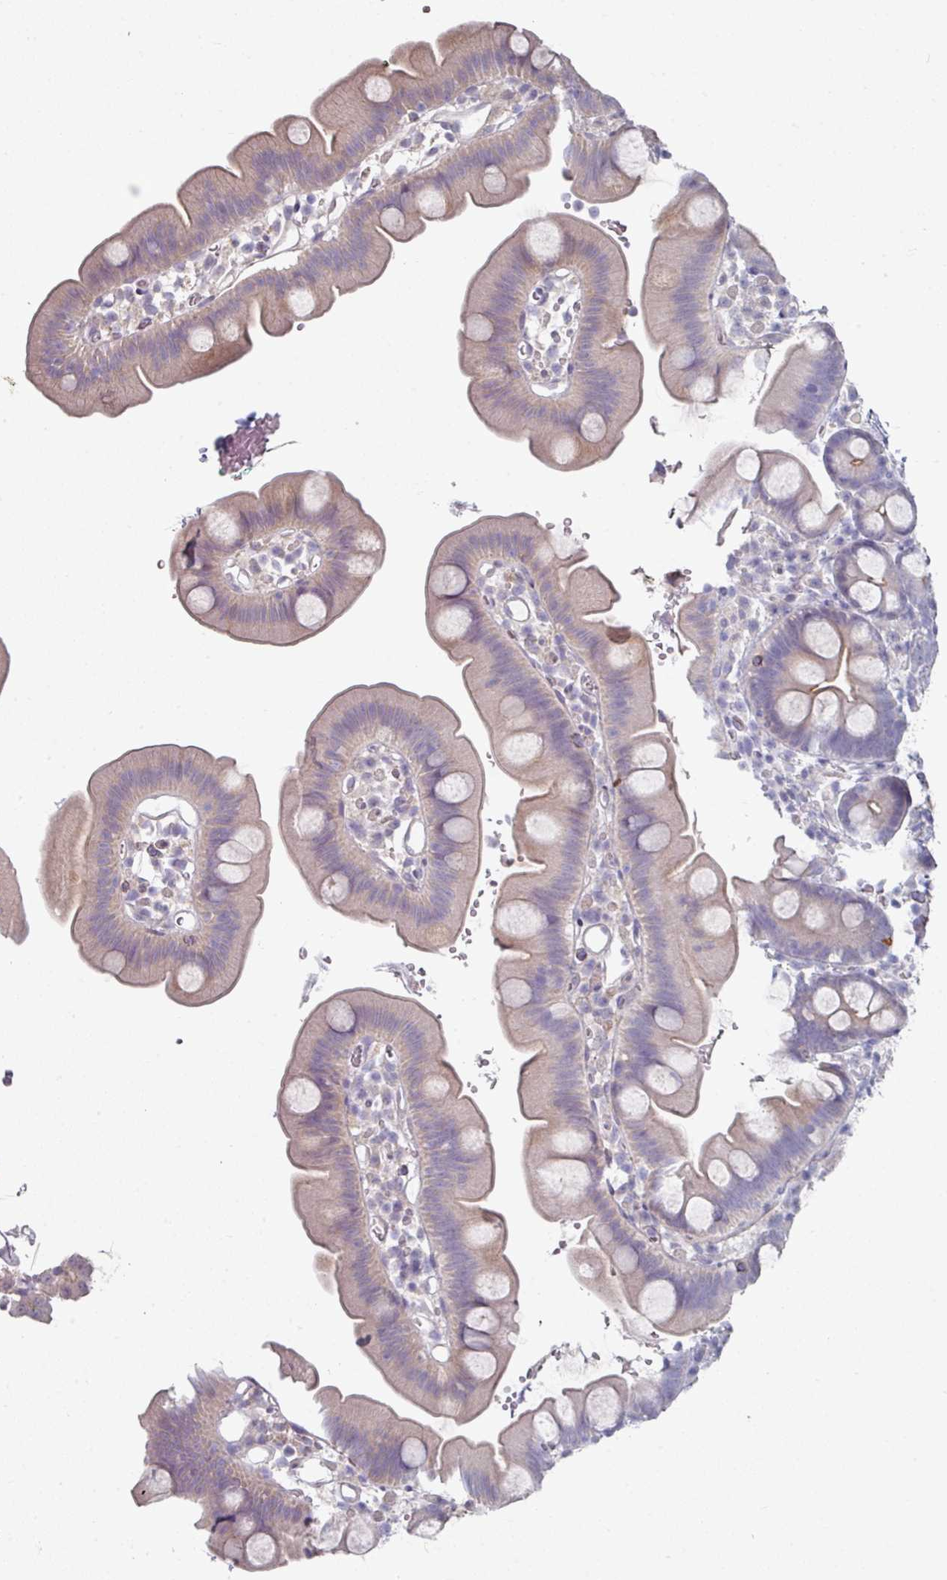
{"staining": {"intensity": "moderate", "quantity": "25%-75%", "location": "cytoplasmic/membranous"}, "tissue": "small intestine", "cell_type": "Glandular cells", "image_type": "normal", "snomed": [{"axis": "morphology", "description": "Normal tissue, NOS"}, {"axis": "topography", "description": "Small intestine"}], "caption": "The photomicrograph demonstrates immunohistochemical staining of unremarkable small intestine. There is moderate cytoplasmic/membranous positivity is appreciated in about 25%-75% of glandular cells. (DAB (3,3'-diaminobenzidine) IHC, brown staining for protein, blue staining for nuclei).", "gene": "WSB2", "patient": {"sex": "female", "age": 68}}